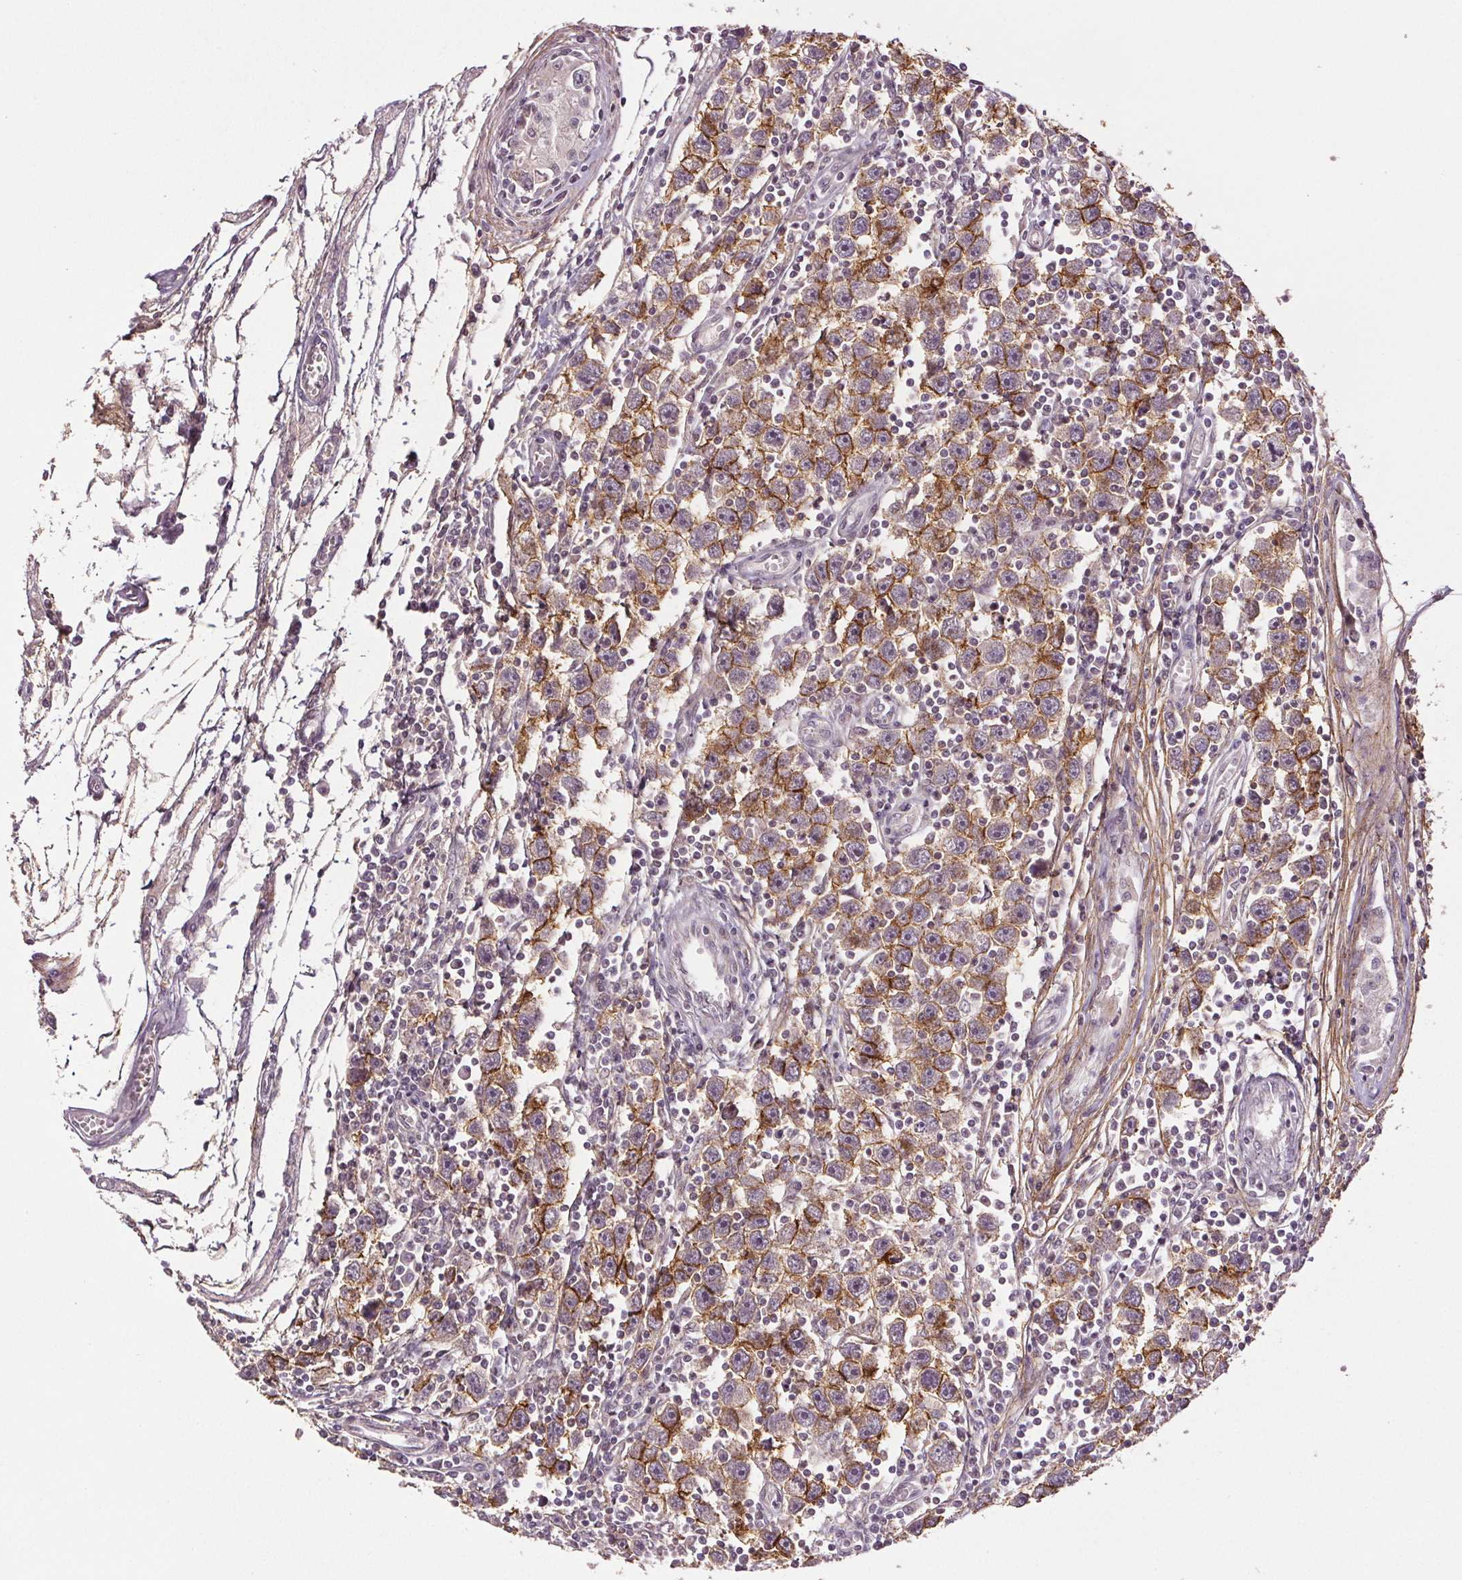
{"staining": {"intensity": "moderate", "quantity": ">75%", "location": "cytoplasmic/membranous"}, "tissue": "testis cancer", "cell_type": "Tumor cells", "image_type": "cancer", "snomed": [{"axis": "morphology", "description": "Seminoma, NOS"}, {"axis": "topography", "description": "Testis"}], "caption": "Human testis cancer stained with a protein marker exhibits moderate staining in tumor cells.", "gene": "EPHB3", "patient": {"sex": "male", "age": 30}}